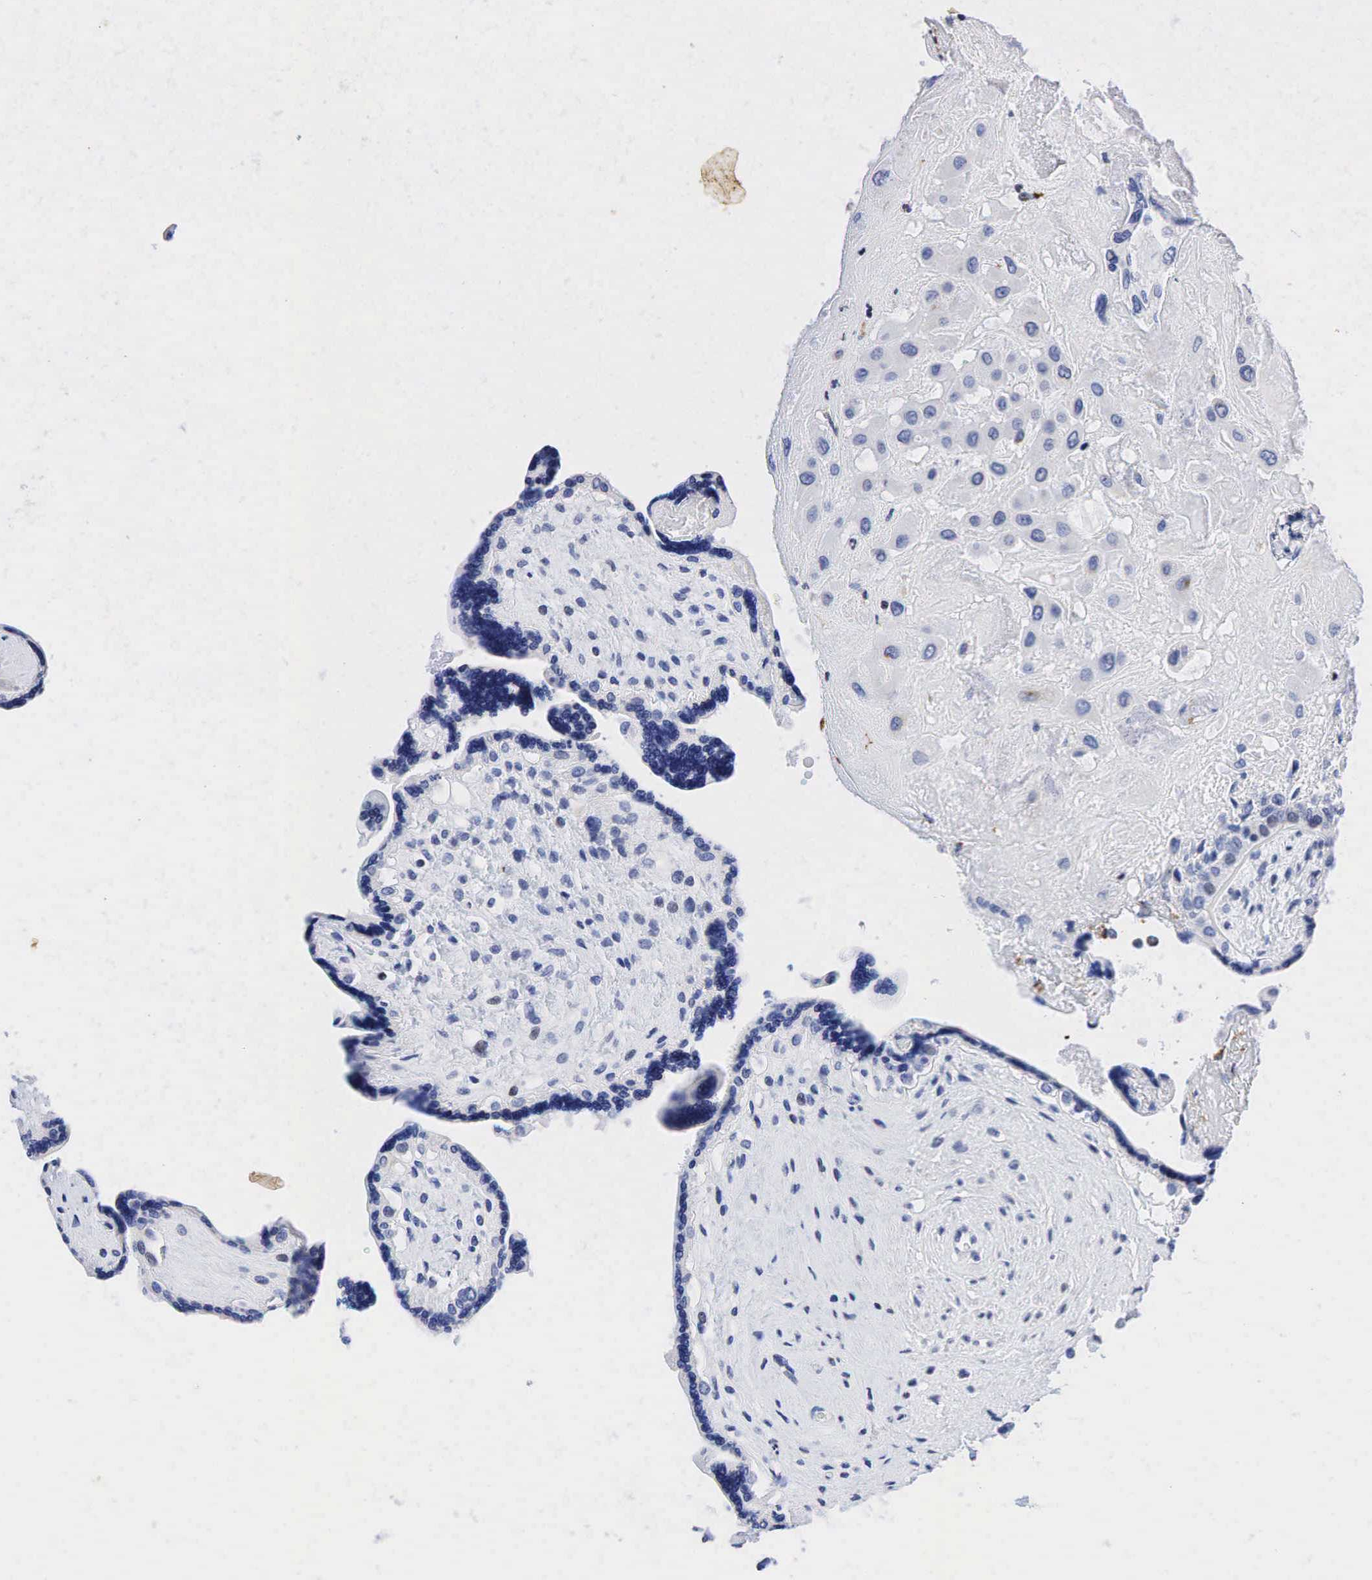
{"staining": {"intensity": "negative", "quantity": "none", "location": "none"}, "tissue": "placenta", "cell_type": "Decidual cells", "image_type": "normal", "snomed": [{"axis": "morphology", "description": "Normal tissue, NOS"}, {"axis": "topography", "description": "Placenta"}], "caption": "The micrograph demonstrates no staining of decidual cells in benign placenta. (DAB (3,3'-diaminobenzidine) IHC with hematoxylin counter stain).", "gene": "SYP", "patient": {"sex": "female", "age": 31}}